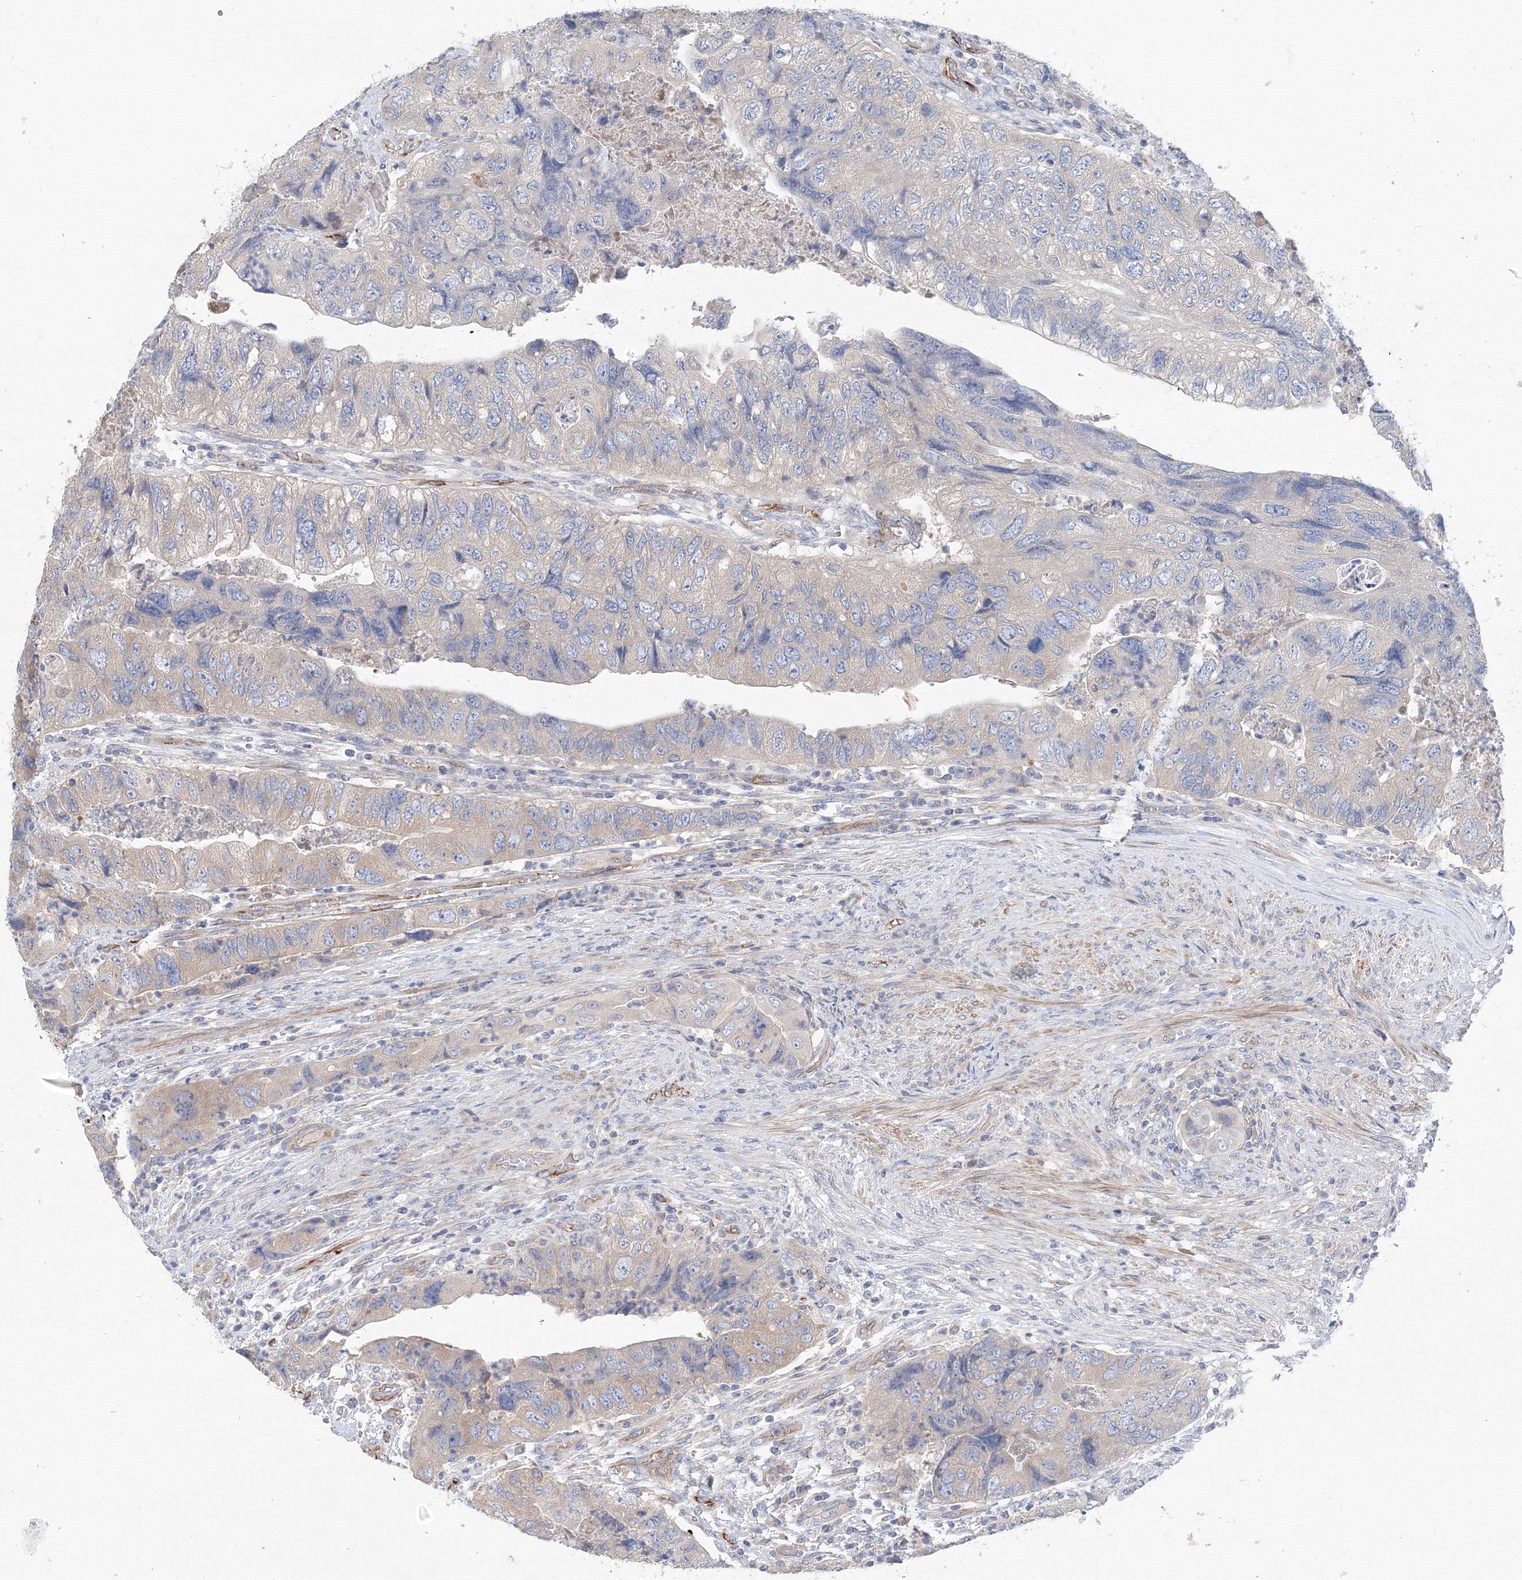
{"staining": {"intensity": "weak", "quantity": "<25%", "location": "cytoplasmic/membranous"}, "tissue": "colorectal cancer", "cell_type": "Tumor cells", "image_type": "cancer", "snomed": [{"axis": "morphology", "description": "Adenocarcinoma, NOS"}, {"axis": "topography", "description": "Rectum"}], "caption": "DAB (3,3'-diaminobenzidine) immunohistochemical staining of human colorectal cancer (adenocarcinoma) demonstrates no significant expression in tumor cells.", "gene": "DIS3L2", "patient": {"sex": "male", "age": 63}}